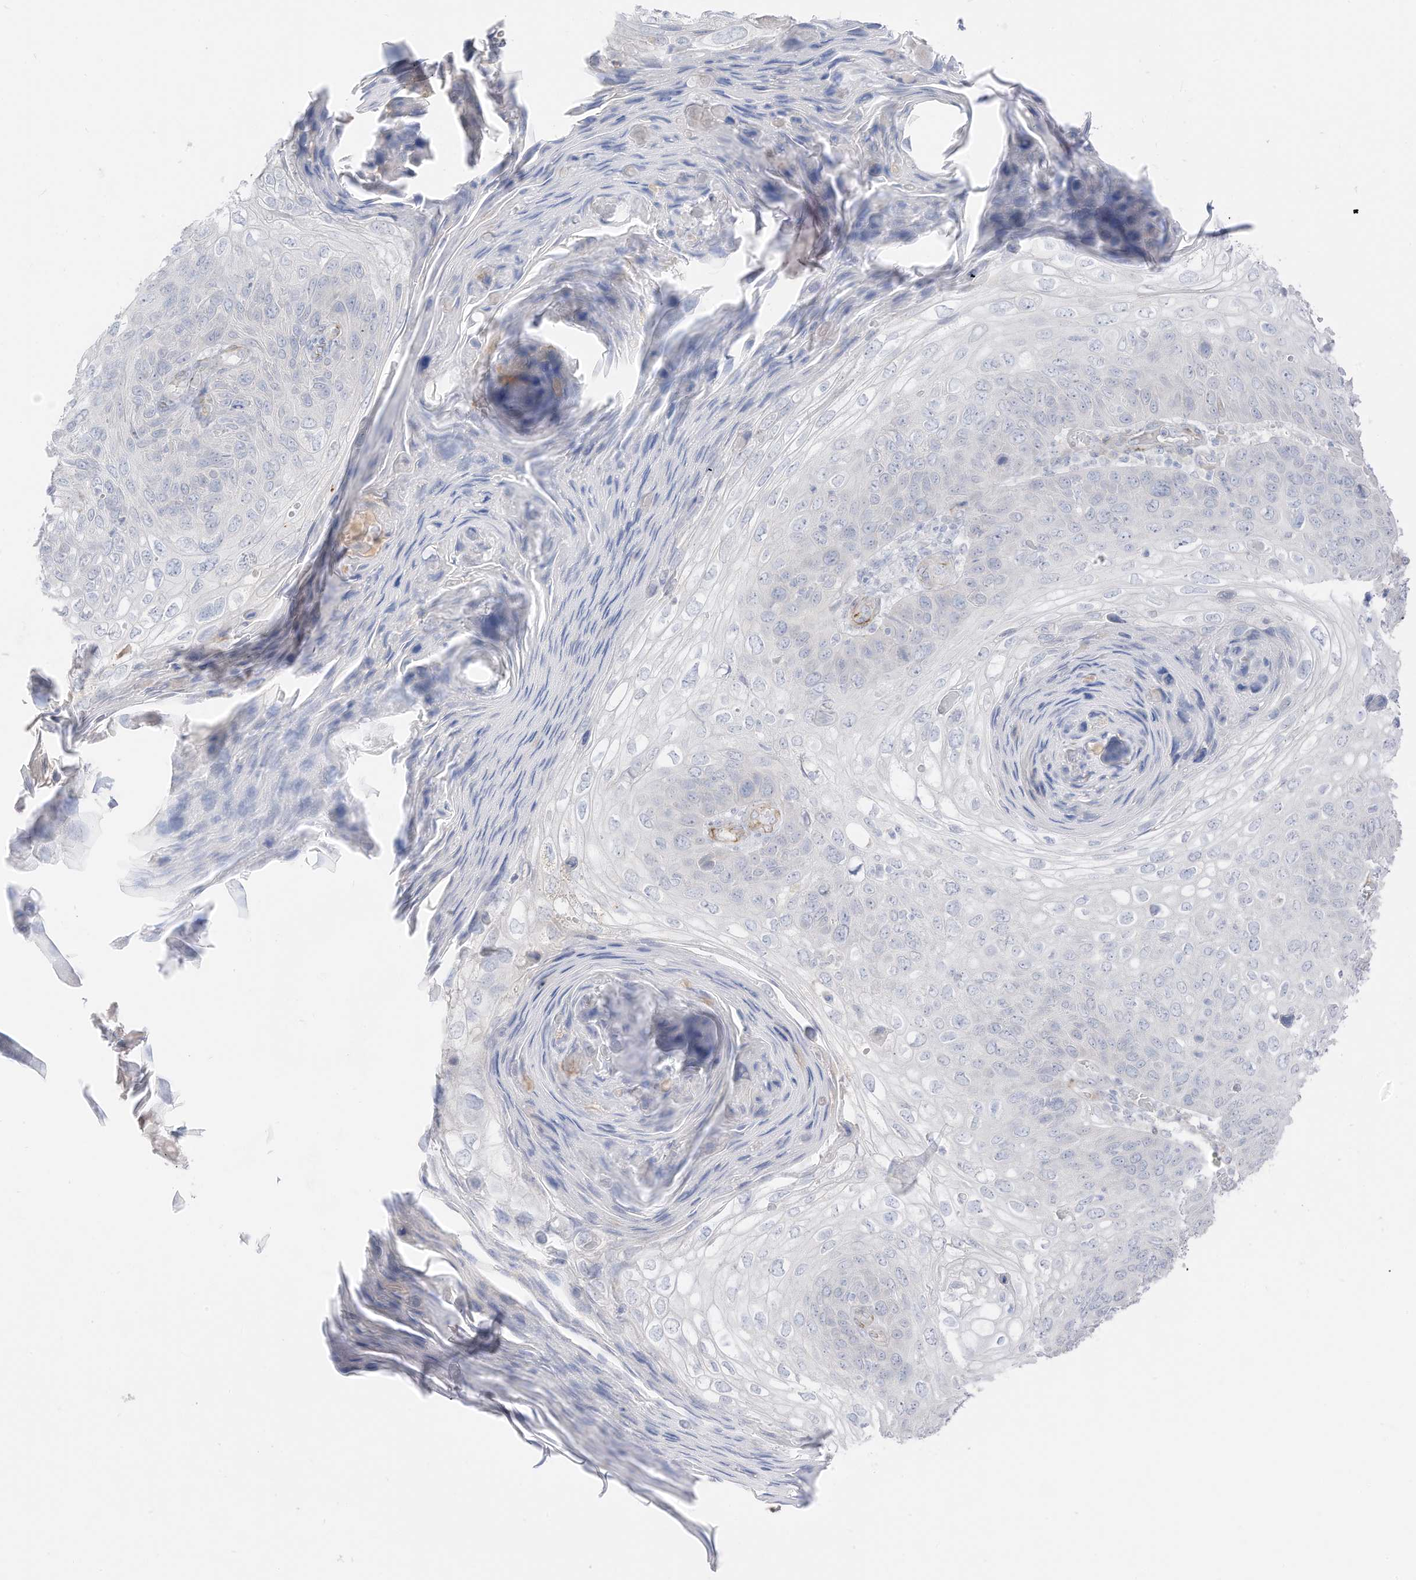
{"staining": {"intensity": "negative", "quantity": "none", "location": "none"}, "tissue": "skin cancer", "cell_type": "Tumor cells", "image_type": "cancer", "snomed": [{"axis": "morphology", "description": "Squamous cell carcinoma, NOS"}, {"axis": "topography", "description": "Skin"}], "caption": "Histopathology image shows no significant protein expression in tumor cells of skin squamous cell carcinoma.", "gene": "C11orf87", "patient": {"sex": "female", "age": 90}}